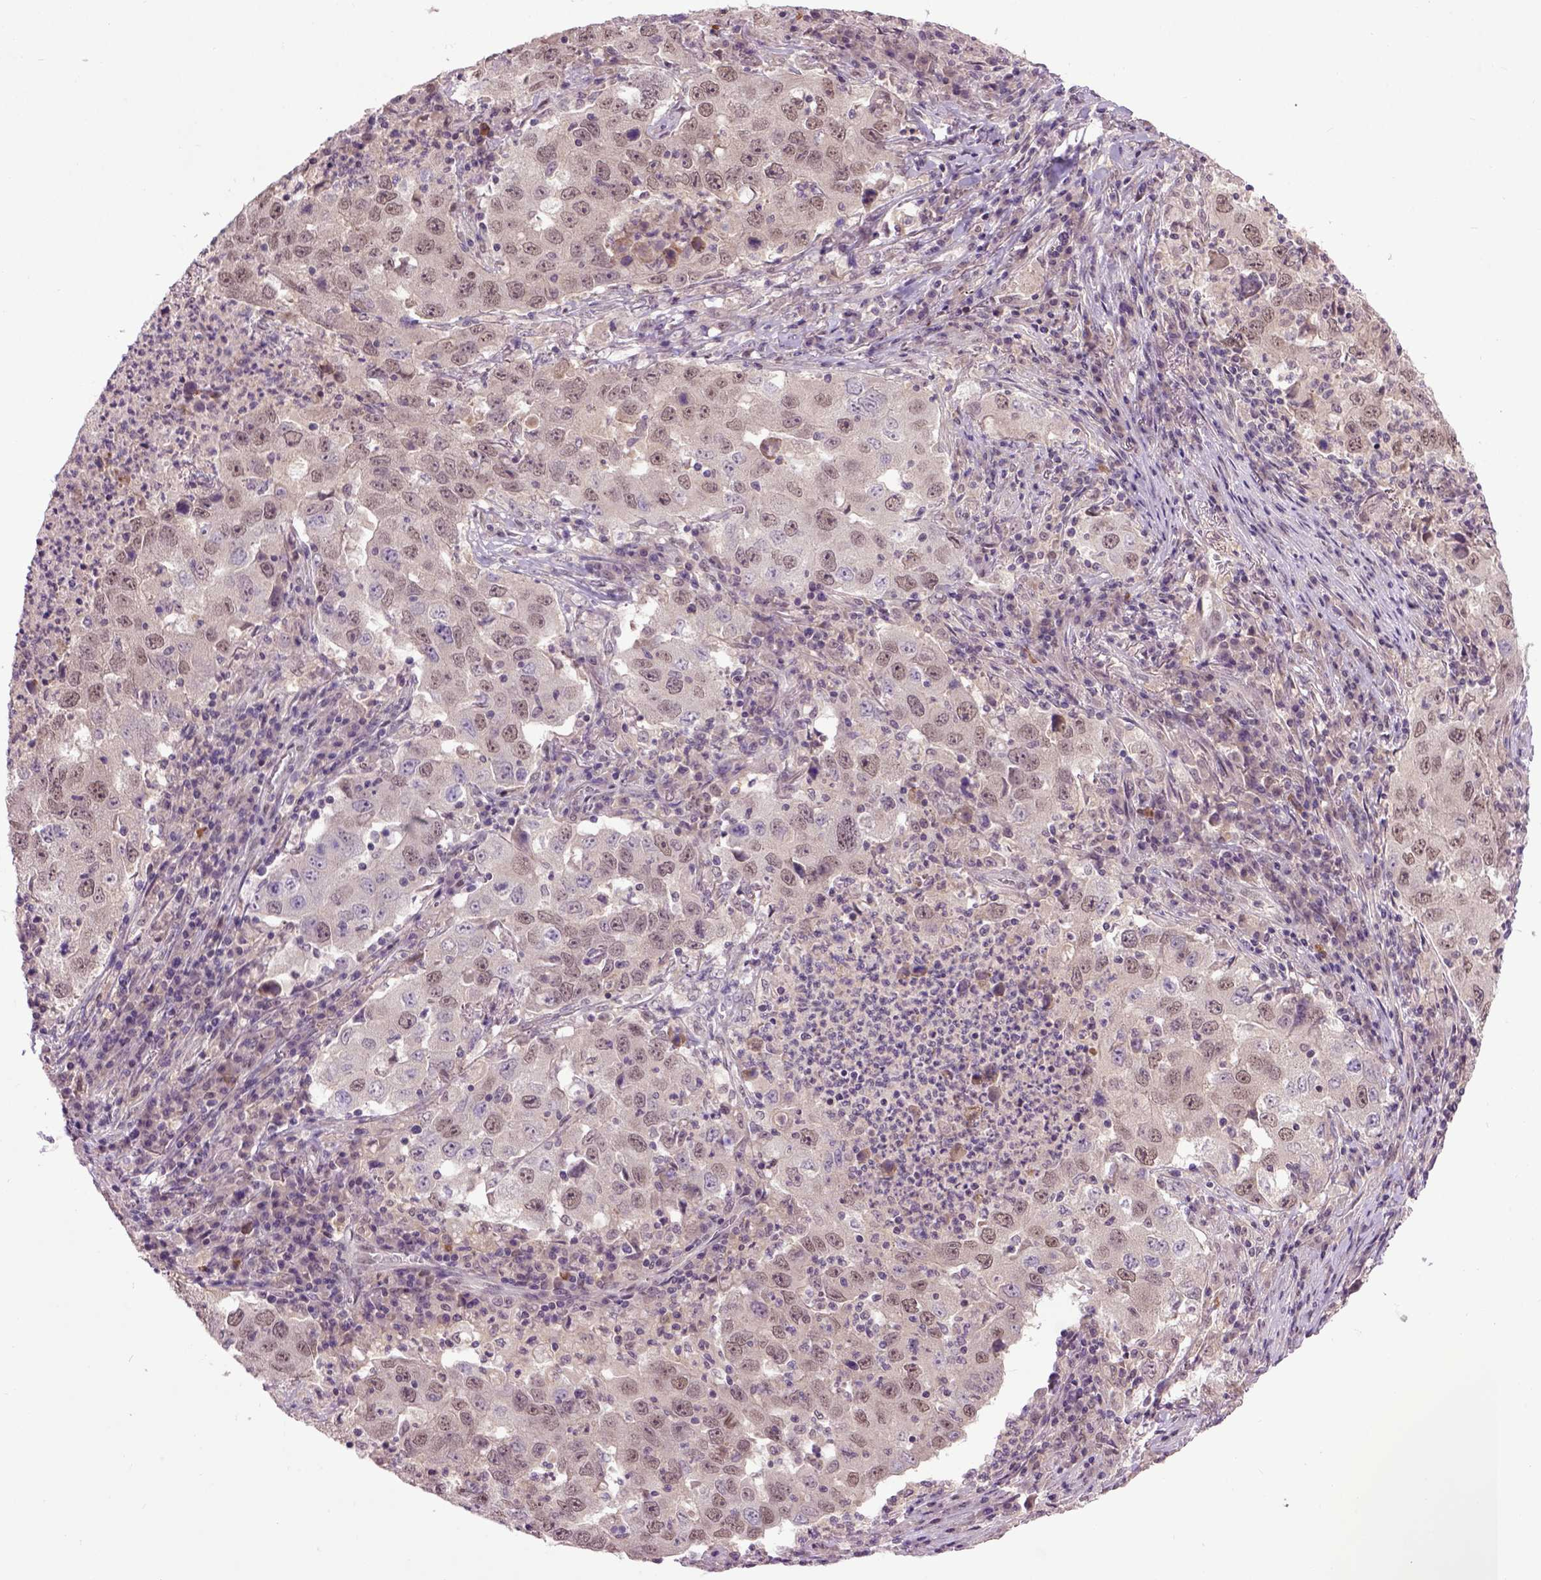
{"staining": {"intensity": "weak", "quantity": ">75%", "location": "nuclear"}, "tissue": "lung cancer", "cell_type": "Tumor cells", "image_type": "cancer", "snomed": [{"axis": "morphology", "description": "Adenocarcinoma, NOS"}, {"axis": "topography", "description": "Lung"}], "caption": "Immunohistochemical staining of human lung adenocarcinoma exhibits weak nuclear protein staining in about >75% of tumor cells. The protein is shown in brown color, while the nuclei are stained blue.", "gene": "RAB43", "patient": {"sex": "male", "age": 73}}